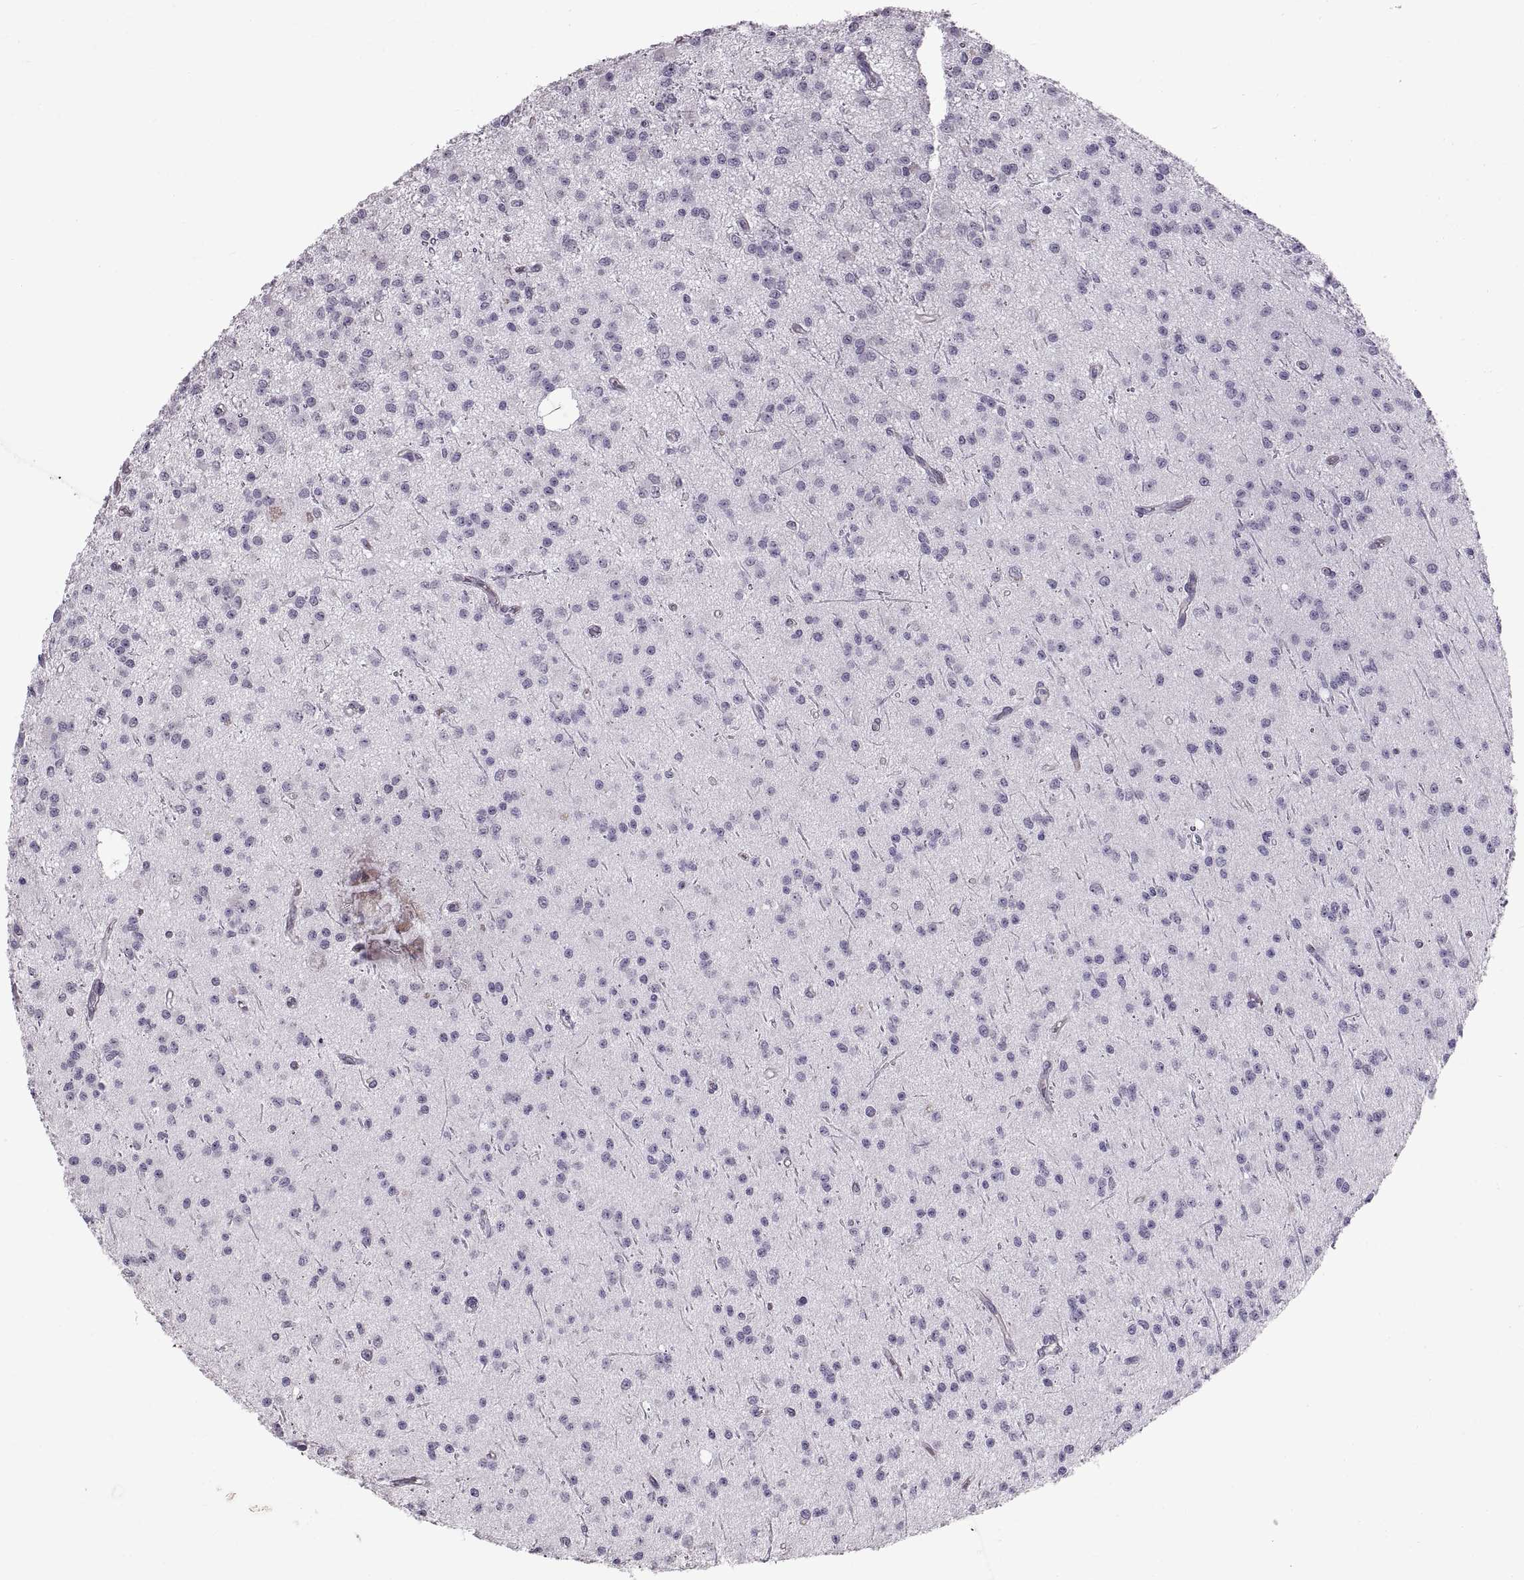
{"staining": {"intensity": "negative", "quantity": "none", "location": "none"}, "tissue": "glioma", "cell_type": "Tumor cells", "image_type": "cancer", "snomed": [{"axis": "morphology", "description": "Glioma, malignant, Low grade"}, {"axis": "topography", "description": "Brain"}], "caption": "This is an IHC image of human low-grade glioma (malignant). There is no positivity in tumor cells.", "gene": "SPACDR", "patient": {"sex": "male", "age": 27}}